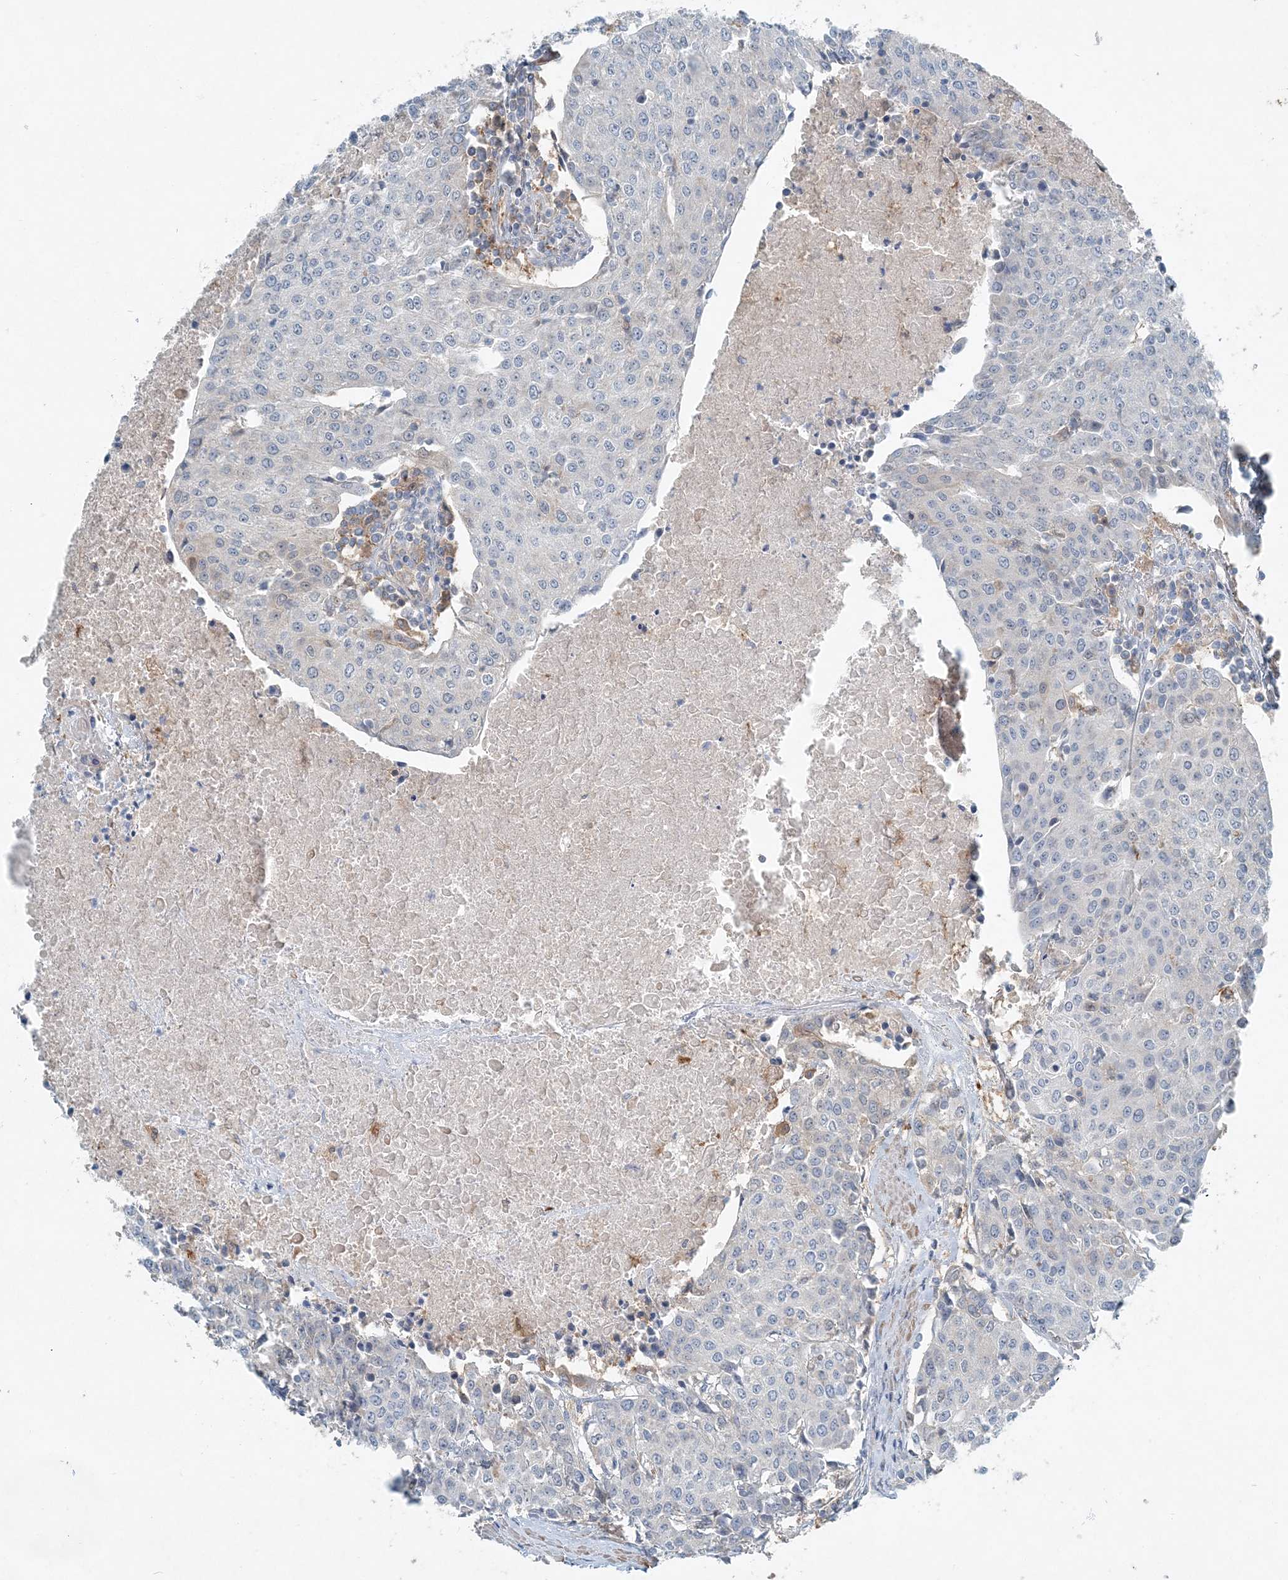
{"staining": {"intensity": "negative", "quantity": "none", "location": "none"}, "tissue": "urothelial cancer", "cell_type": "Tumor cells", "image_type": "cancer", "snomed": [{"axis": "morphology", "description": "Urothelial carcinoma, High grade"}, {"axis": "topography", "description": "Urinary bladder"}], "caption": "This is an immunohistochemistry (IHC) micrograph of human high-grade urothelial carcinoma. There is no positivity in tumor cells.", "gene": "ARMH1", "patient": {"sex": "female", "age": 85}}